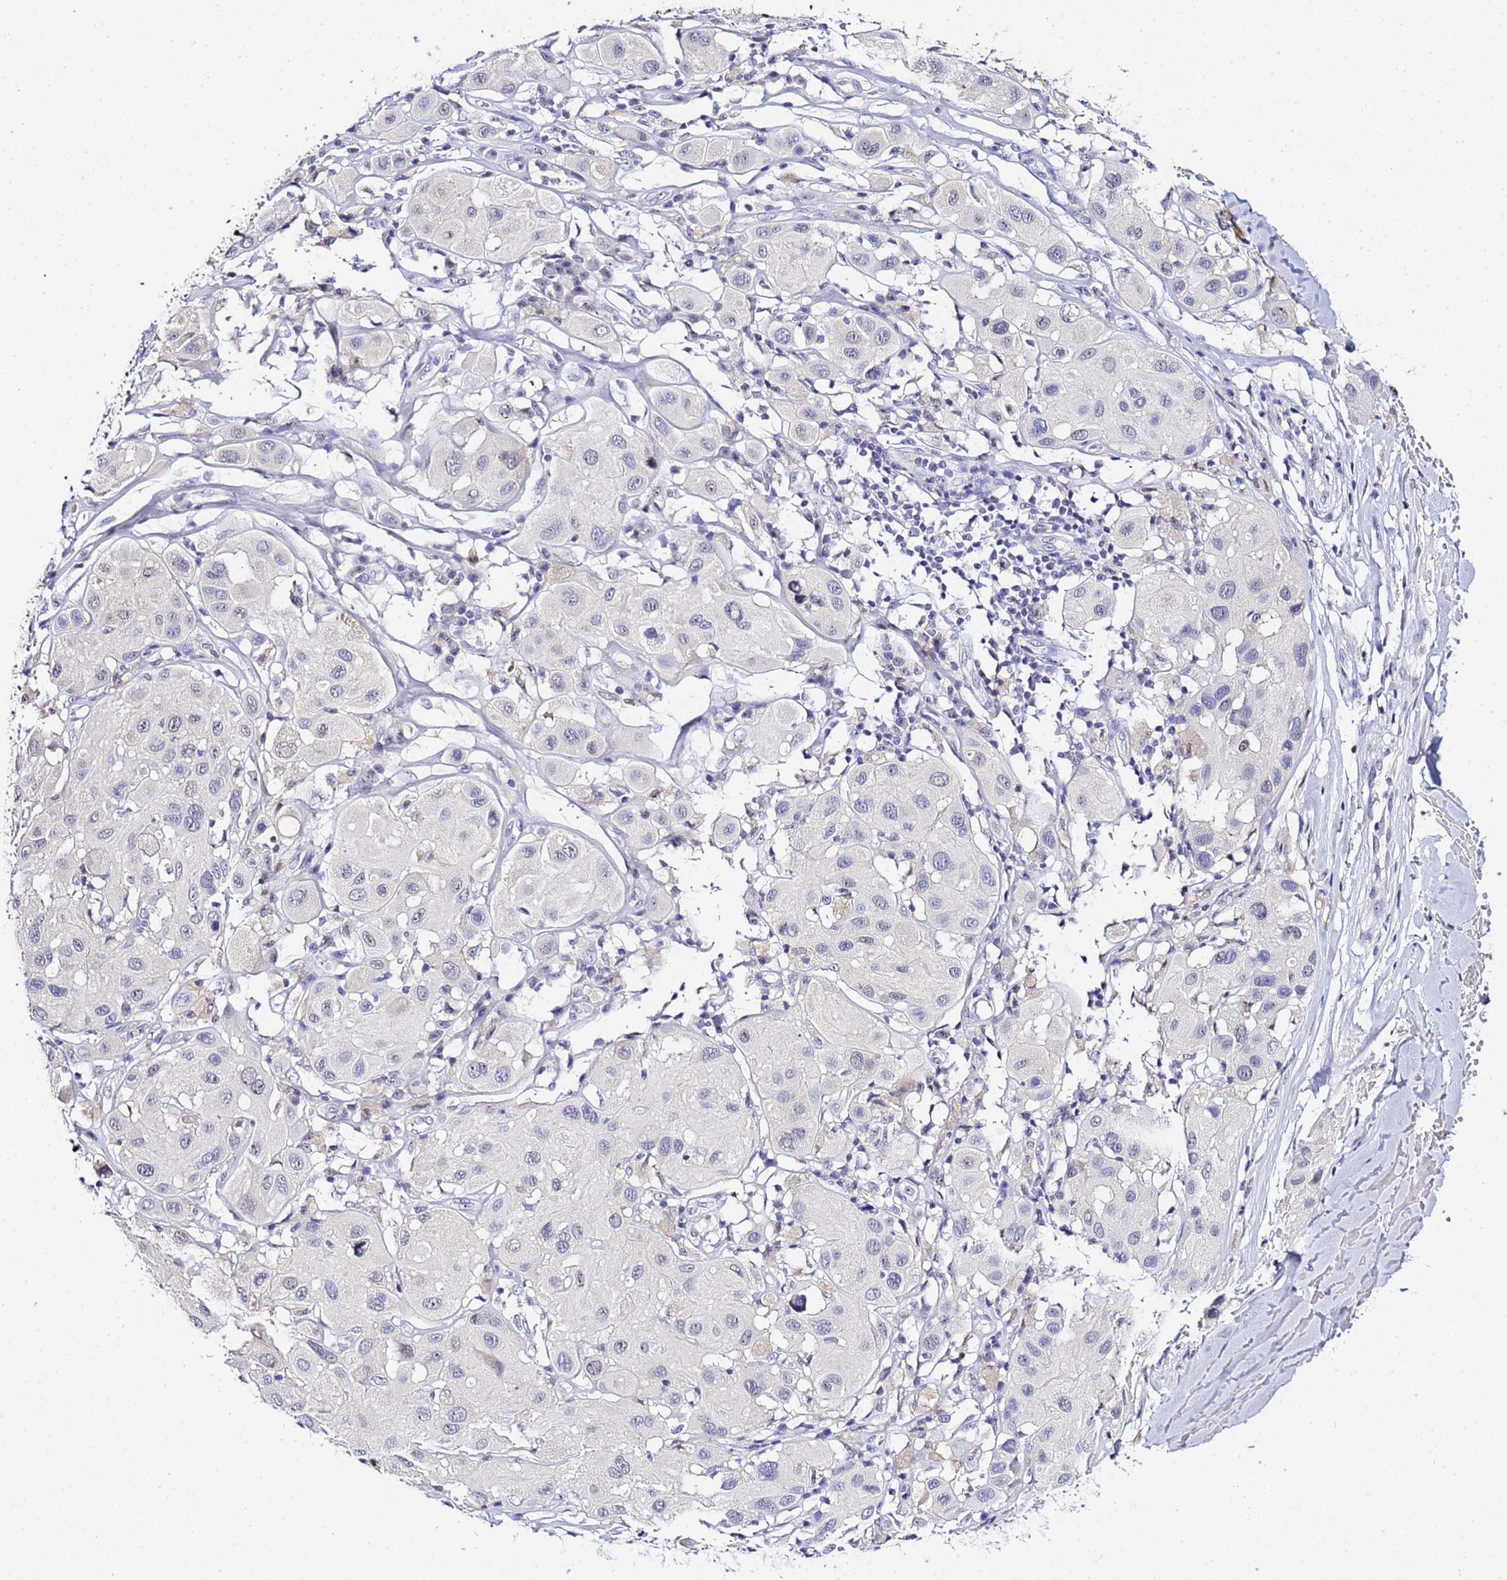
{"staining": {"intensity": "negative", "quantity": "none", "location": "none"}, "tissue": "melanoma", "cell_type": "Tumor cells", "image_type": "cancer", "snomed": [{"axis": "morphology", "description": "Malignant melanoma, Metastatic site"}, {"axis": "topography", "description": "Skin"}], "caption": "Human malignant melanoma (metastatic site) stained for a protein using immunohistochemistry reveals no staining in tumor cells.", "gene": "ACTL6B", "patient": {"sex": "male", "age": 41}}